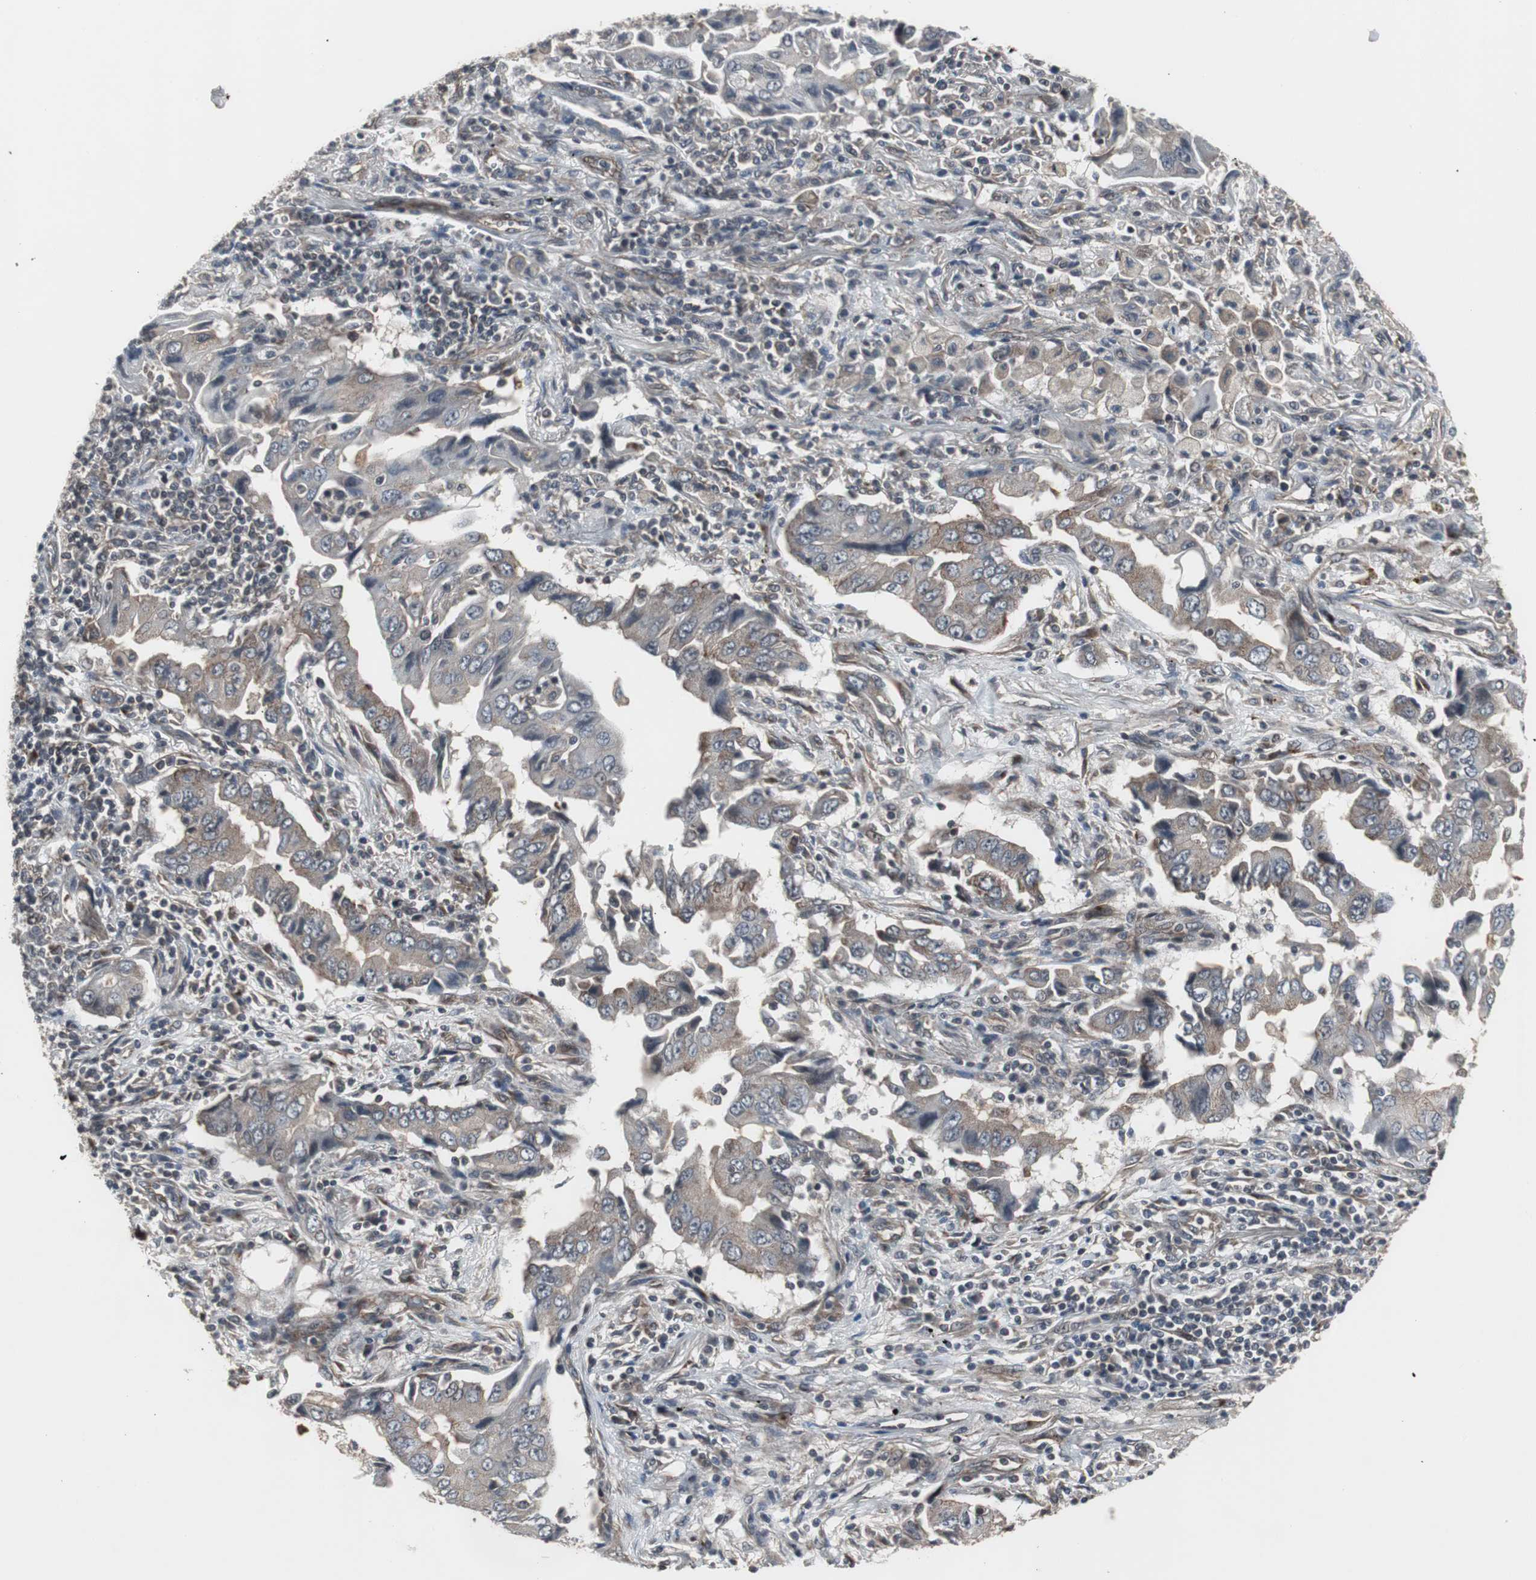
{"staining": {"intensity": "weak", "quantity": ">75%", "location": "cytoplasmic/membranous"}, "tissue": "lung cancer", "cell_type": "Tumor cells", "image_type": "cancer", "snomed": [{"axis": "morphology", "description": "Adenocarcinoma, NOS"}, {"axis": "topography", "description": "Lung"}], "caption": "Immunohistochemical staining of lung cancer (adenocarcinoma) shows low levels of weak cytoplasmic/membranous protein positivity in about >75% of tumor cells.", "gene": "ATP2B2", "patient": {"sex": "female", "age": 65}}